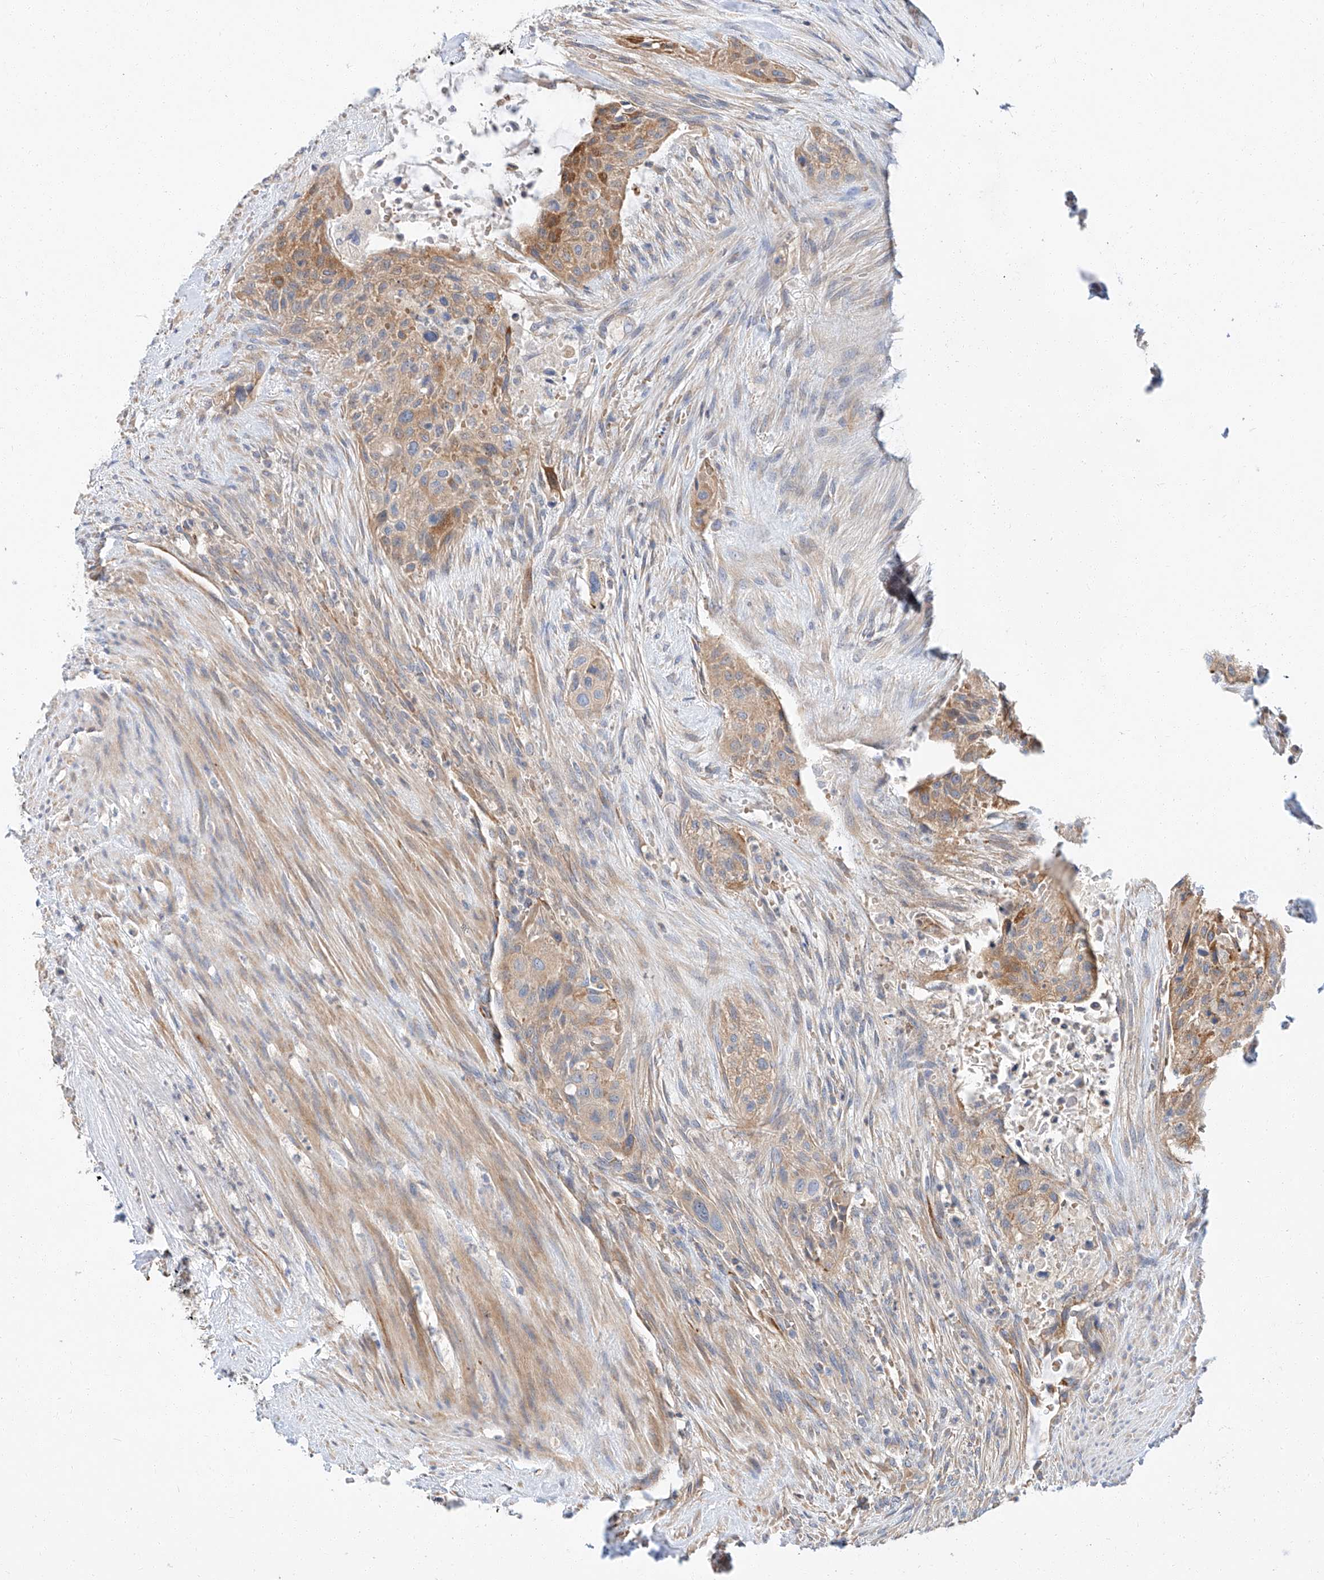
{"staining": {"intensity": "moderate", "quantity": ">75%", "location": "cytoplasmic/membranous"}, "tissue": "urothelial cancer", "cell_type": "Tumor cells", "image_type": "cancer", "snomed": [{"axis": "morphology", "description": "Urothelial carcinoma, High grade"}, {"axis": "topography", "description": "Urinary bladder"}], "caption": "Tumor cells show moderate cytoplasmic/membranous staining in about >75% of cells in urothelial cancer.", "gene": "GLMN", "patient": {"sex": "male", "age": 35}}